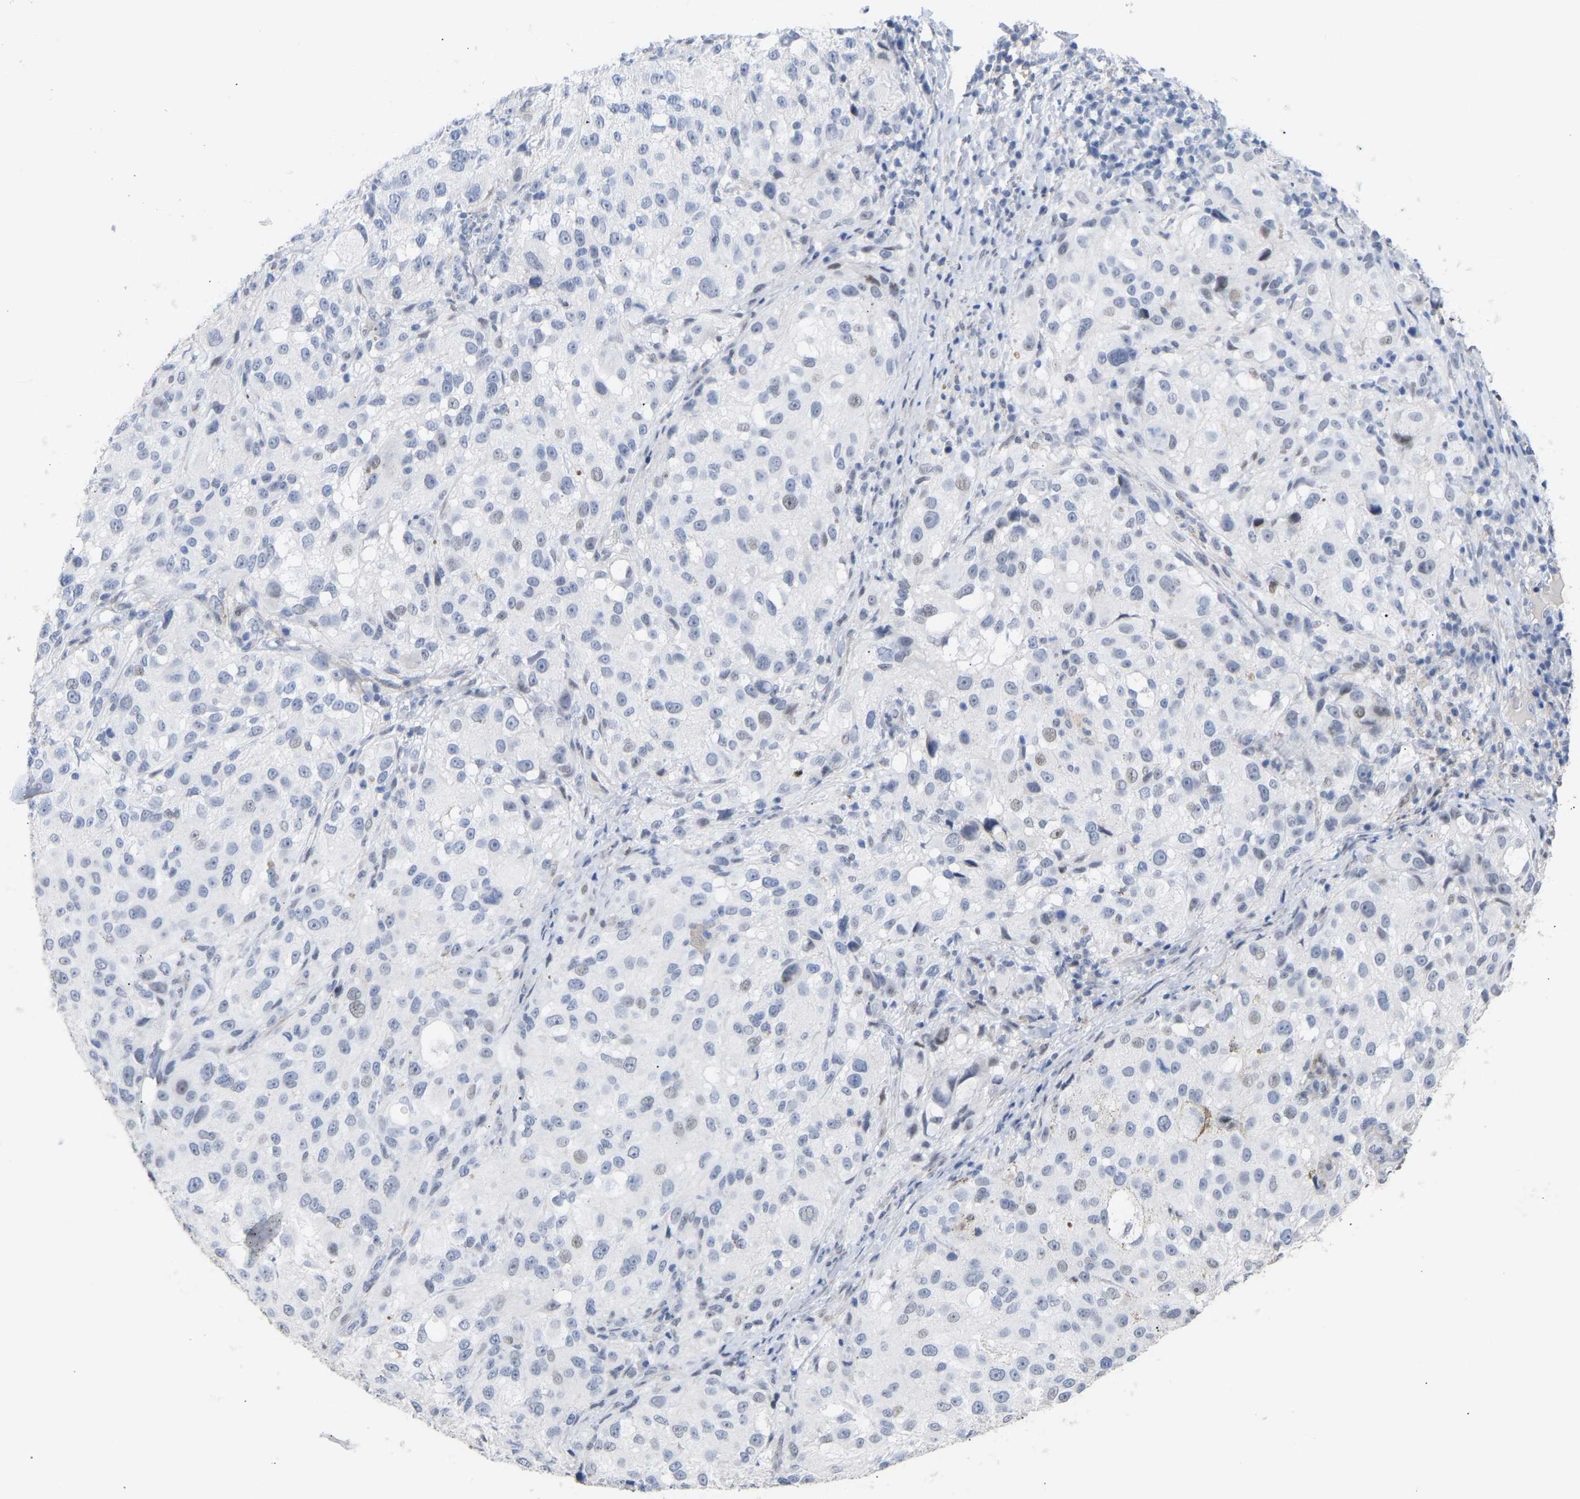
{"staining": {"intensity": "weak", "quantity": "<25%", "location": "nuclear"}, "tissue": "melanoma", "cell_type": "Tumor cells", "image_type": "cancer", "snomed": [{"axis": "morphology", "description": "Necrosis, NOS"}, {"axis": "morphology", "description": "Malignant melanoma, NOS"}, {"axis": "topography", "description": "Skin"}], "caption": "Histopathology image shows no significant protein staining in tumor cells of malignant melanoma. The staining is performed using DAB (3,3'-diaminobenzidine) brown chromogen with nuclei counter-stained in using hematoxylin.", "gene": "AMPH", "patient": {"sex": "female", "age": 87}}